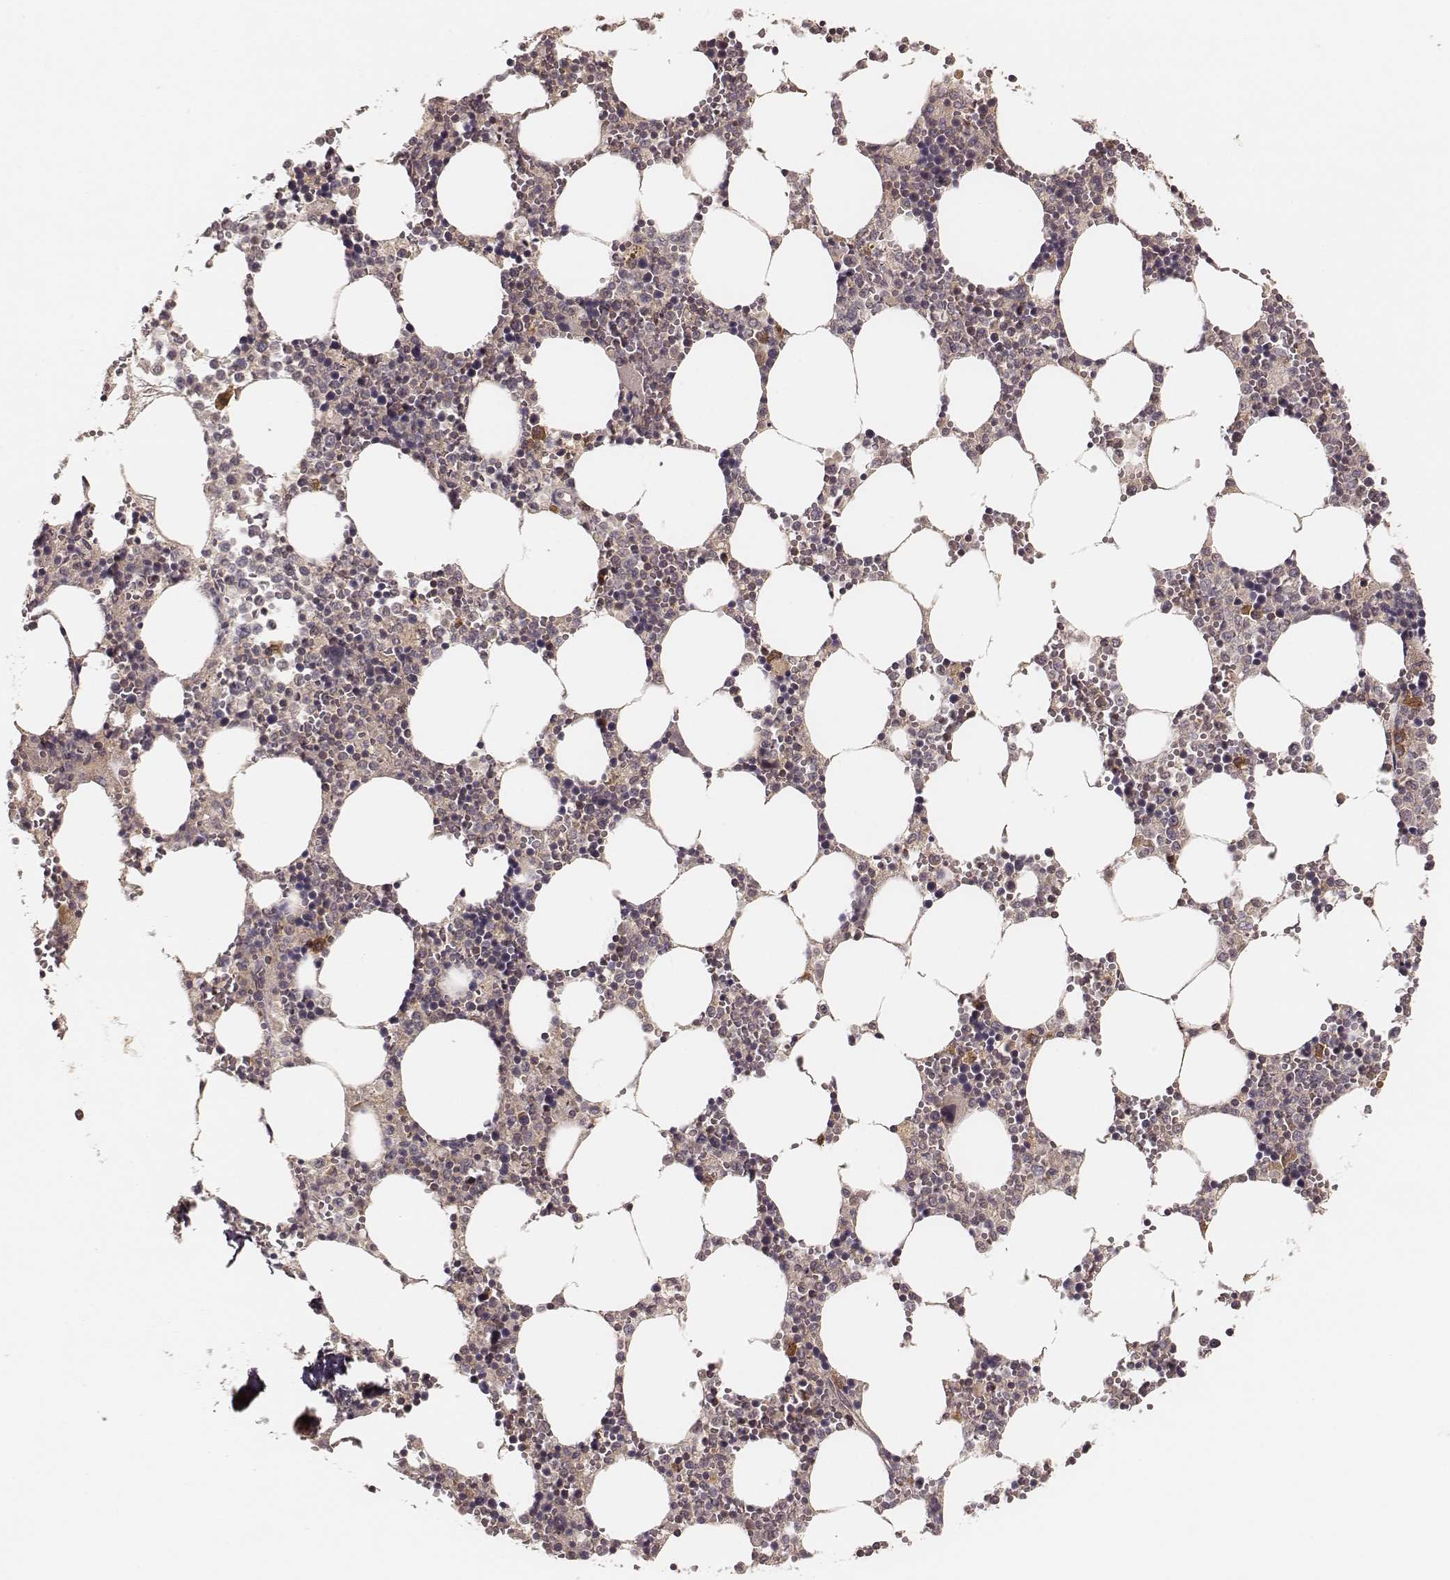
{"staining": {"intensity": "negative", "quantity": "none", "location": "none"}, "tissue": "bone marrow", "cell_type": "Hematopoietic cells", "image_type": "normal", "snomed": [{"axis": "morphology", "description": "Normal tissue, NOS"}, {"axis": "topography", "description": "Bone marrow"}], "caption": "Hematopoietic cells are negative for brown protein staining in unremarkable bone marrow.", "gene": "CARS1", "patient": {"sex": "female", "age": 64}}